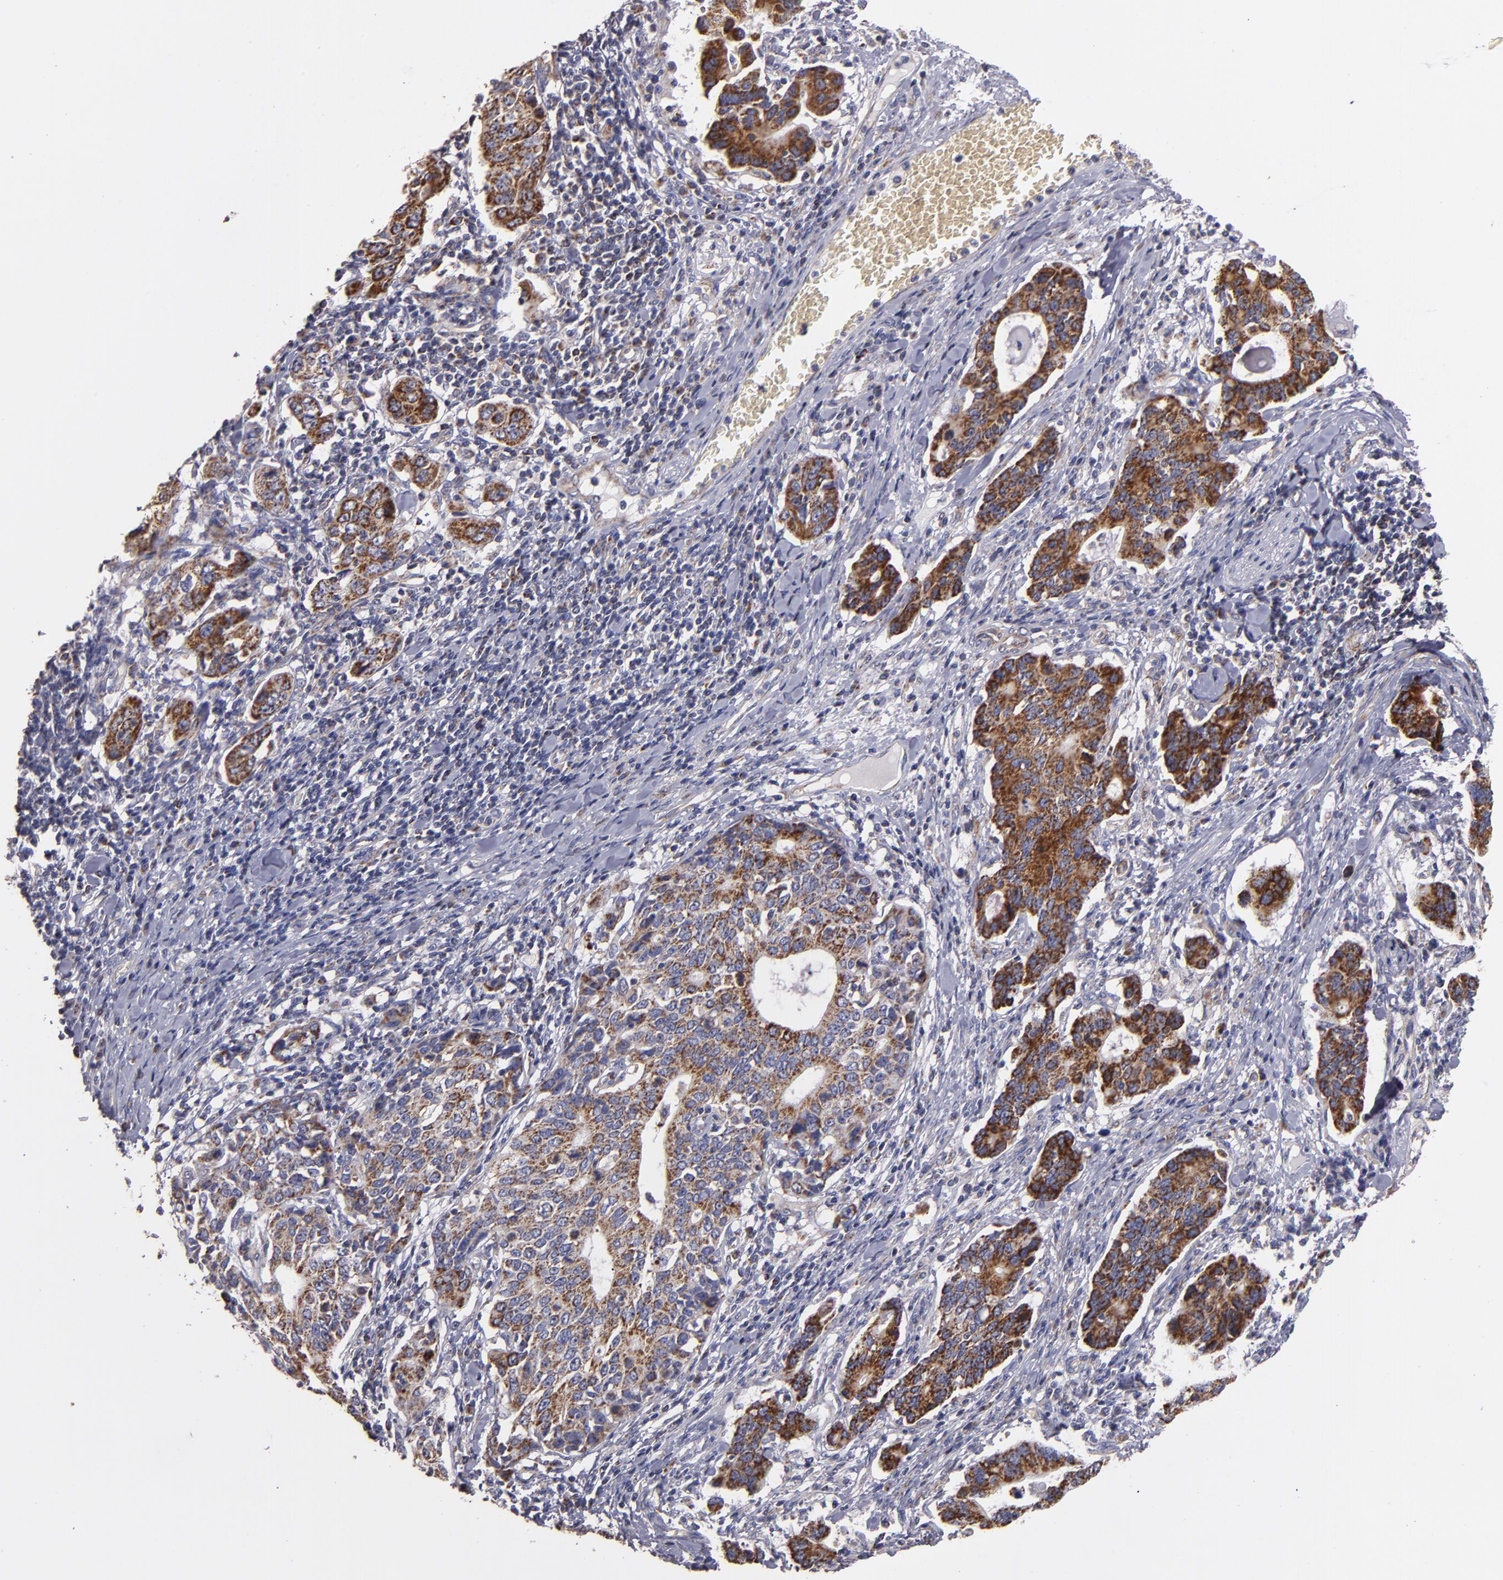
{"staining": {"intensity": "strong", "quantity": ">75%", "location": "cytoplasmic/membranous"}, "tissue": "stomach cancer", "cell_type": "Tumor cells", "image_type": "cancer", "snomed": [{"axis": "morphology", "description": "Adenocarcinoma, NOS"}, {"axis": "topography", "description": "Esophagus"}, {"axis": "topography", "description": "Stomach"}], "caption": "Immunohistochemistry histopathology image of neoplastic tissue: adenocarcinoma (stomach) stained using immunohistochemistry (IHC) exhibits high levels of strong protein expression localized specifically in the cytoplasmic/membranous of tumor cells, appearing as a cytoplasmic/membranous brown color.", "gene": "CLTA", "patient": {"sex": "male", "age": 74}}